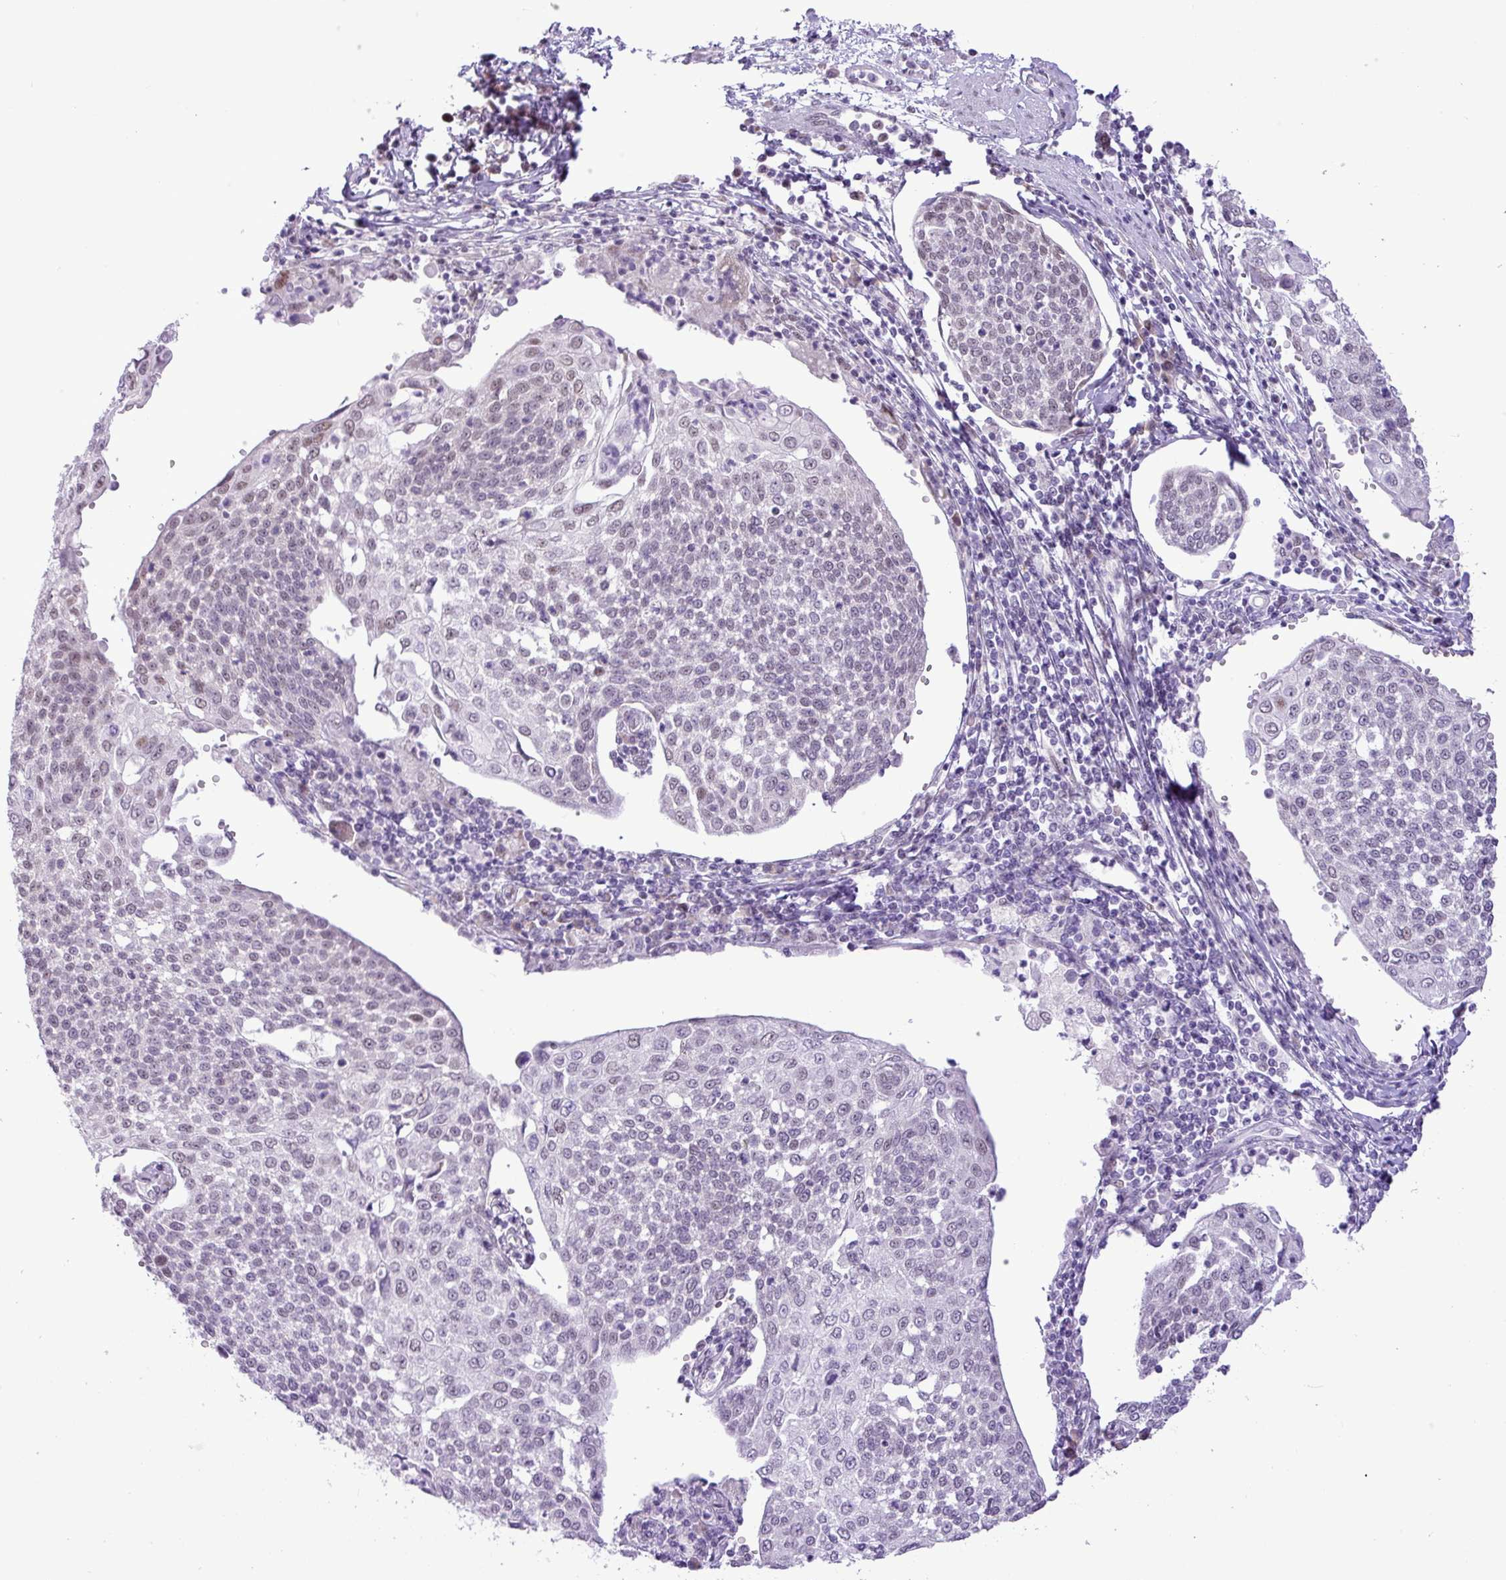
{"staining": {"intensity": "negative", "quantity": "none", "location": "none"}, "tissue": "cervical cancer", "cell_type": "Tumor cells", "image_type": "cancer", "snomed": [{"axis": "morphology", "description": "Squamous cell carcinoma, NOS"}, {"axis": "topography", "description": "Cervix"}], "caption": "Micrograph shows no protein expression in tumor cells of cervical cancer tissue.", "gene": "ELOA2", "patient": {"sex": "female", "age": 34}}